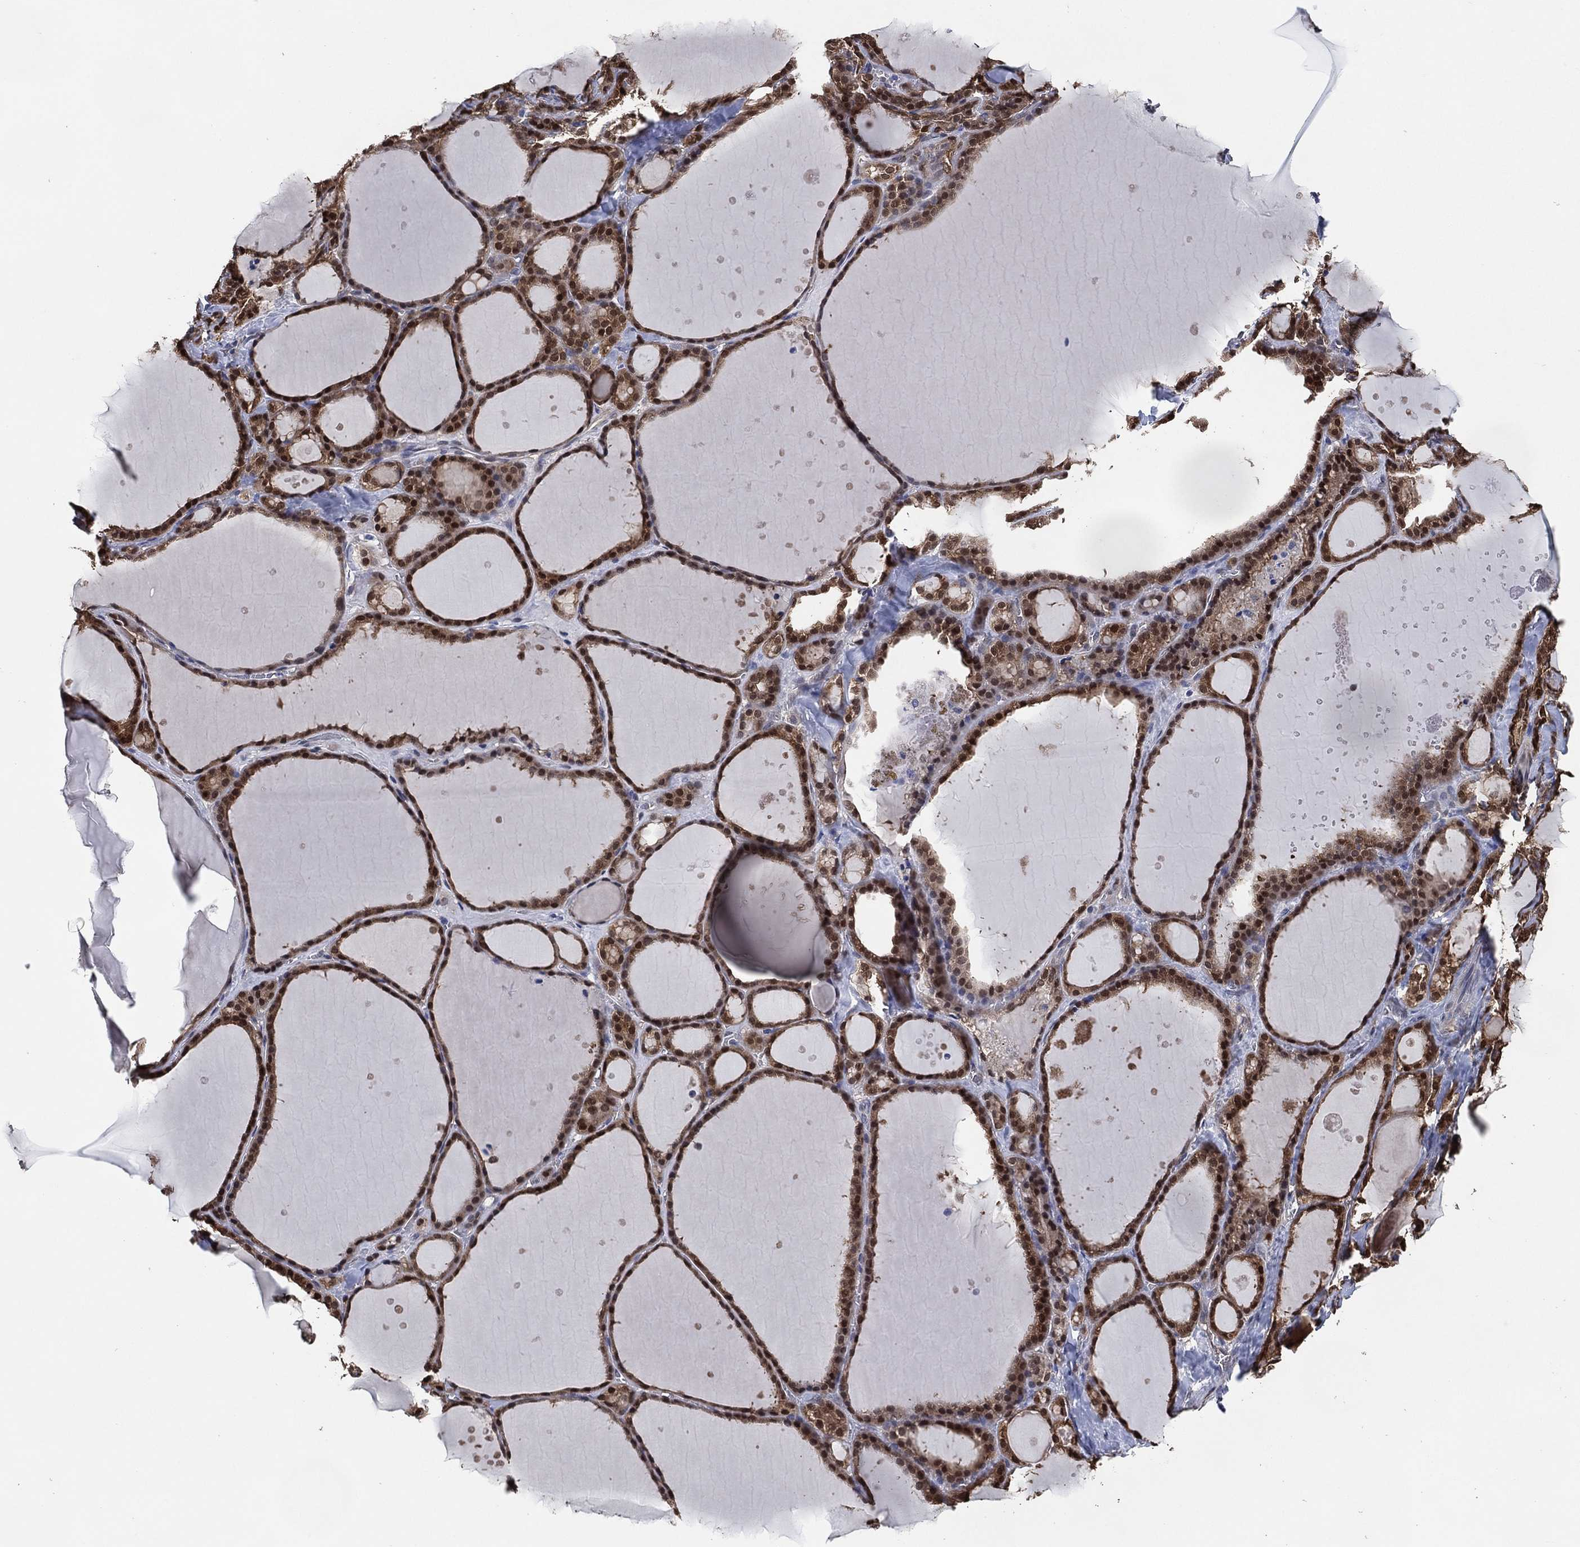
{"staining": {"intensity": "strong", "quantity": "25%-75%", "location": "cytoplasmic/membranous,nuclear"}, "tissue": "thyroid gland", "cell_type": "Glandular cells", "image_type": "normal", "snomed": [{"axis": "morphology", "description": "Normal tissue, NOS"}, {"axis": "topography", "description": "Thyroid gland"}], "caption": "A high-resolution micrograph shows immunohistochemistry (IHC) staining of unremarkable thyroid gland, which displays strong cytoplasmic/membranous,nuclear staining in about 25%-75% of glandular cells. (DAB (3,3'-diaminobenzidine) IHC, brown staining for protein, blue staining for nuclei).", "gene": "AK1", "patient": {"sex": "male", "age": 68}}